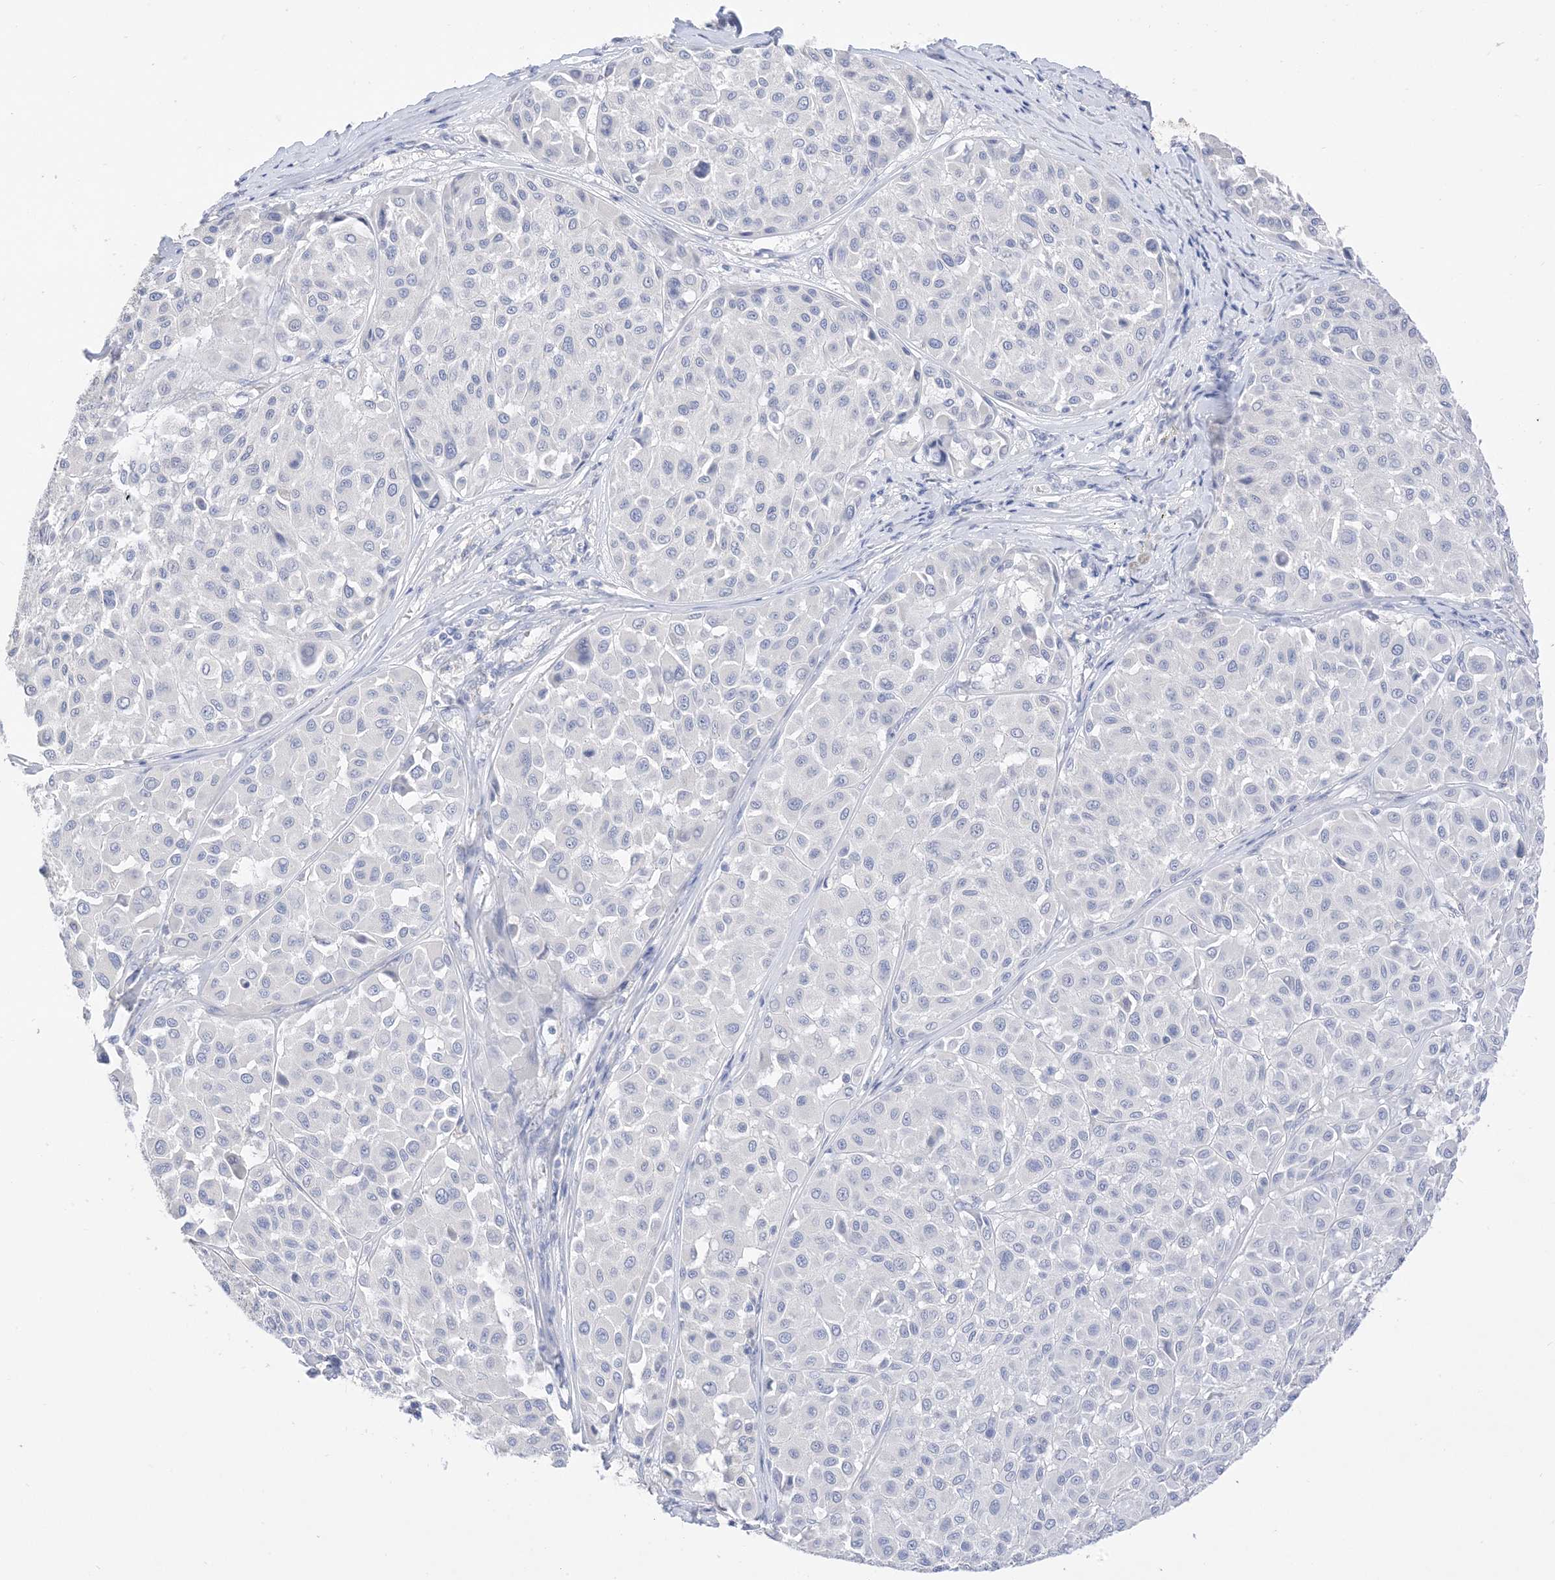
{"staining": {"intensity": "negative", "quantity": "none", "location": "none"}, "tissue": "melanoma", "cell_type": "Tumor cells", "image_type": "cancer", "snomed": [{"axis": "morphology", "description": "Malignant melanoma, Metastatic site"}, {"axis": "topography", "description": "Soft tissue"}], "caption": "High power microscopy histopathology image of an immunohistochemistry (IHC) micrograph of malignant melanoma (metastatic site), revealing no significant expression in tumor cells.", "gene": "MUC17", "patient": {"sex": "male", "age": 41}}